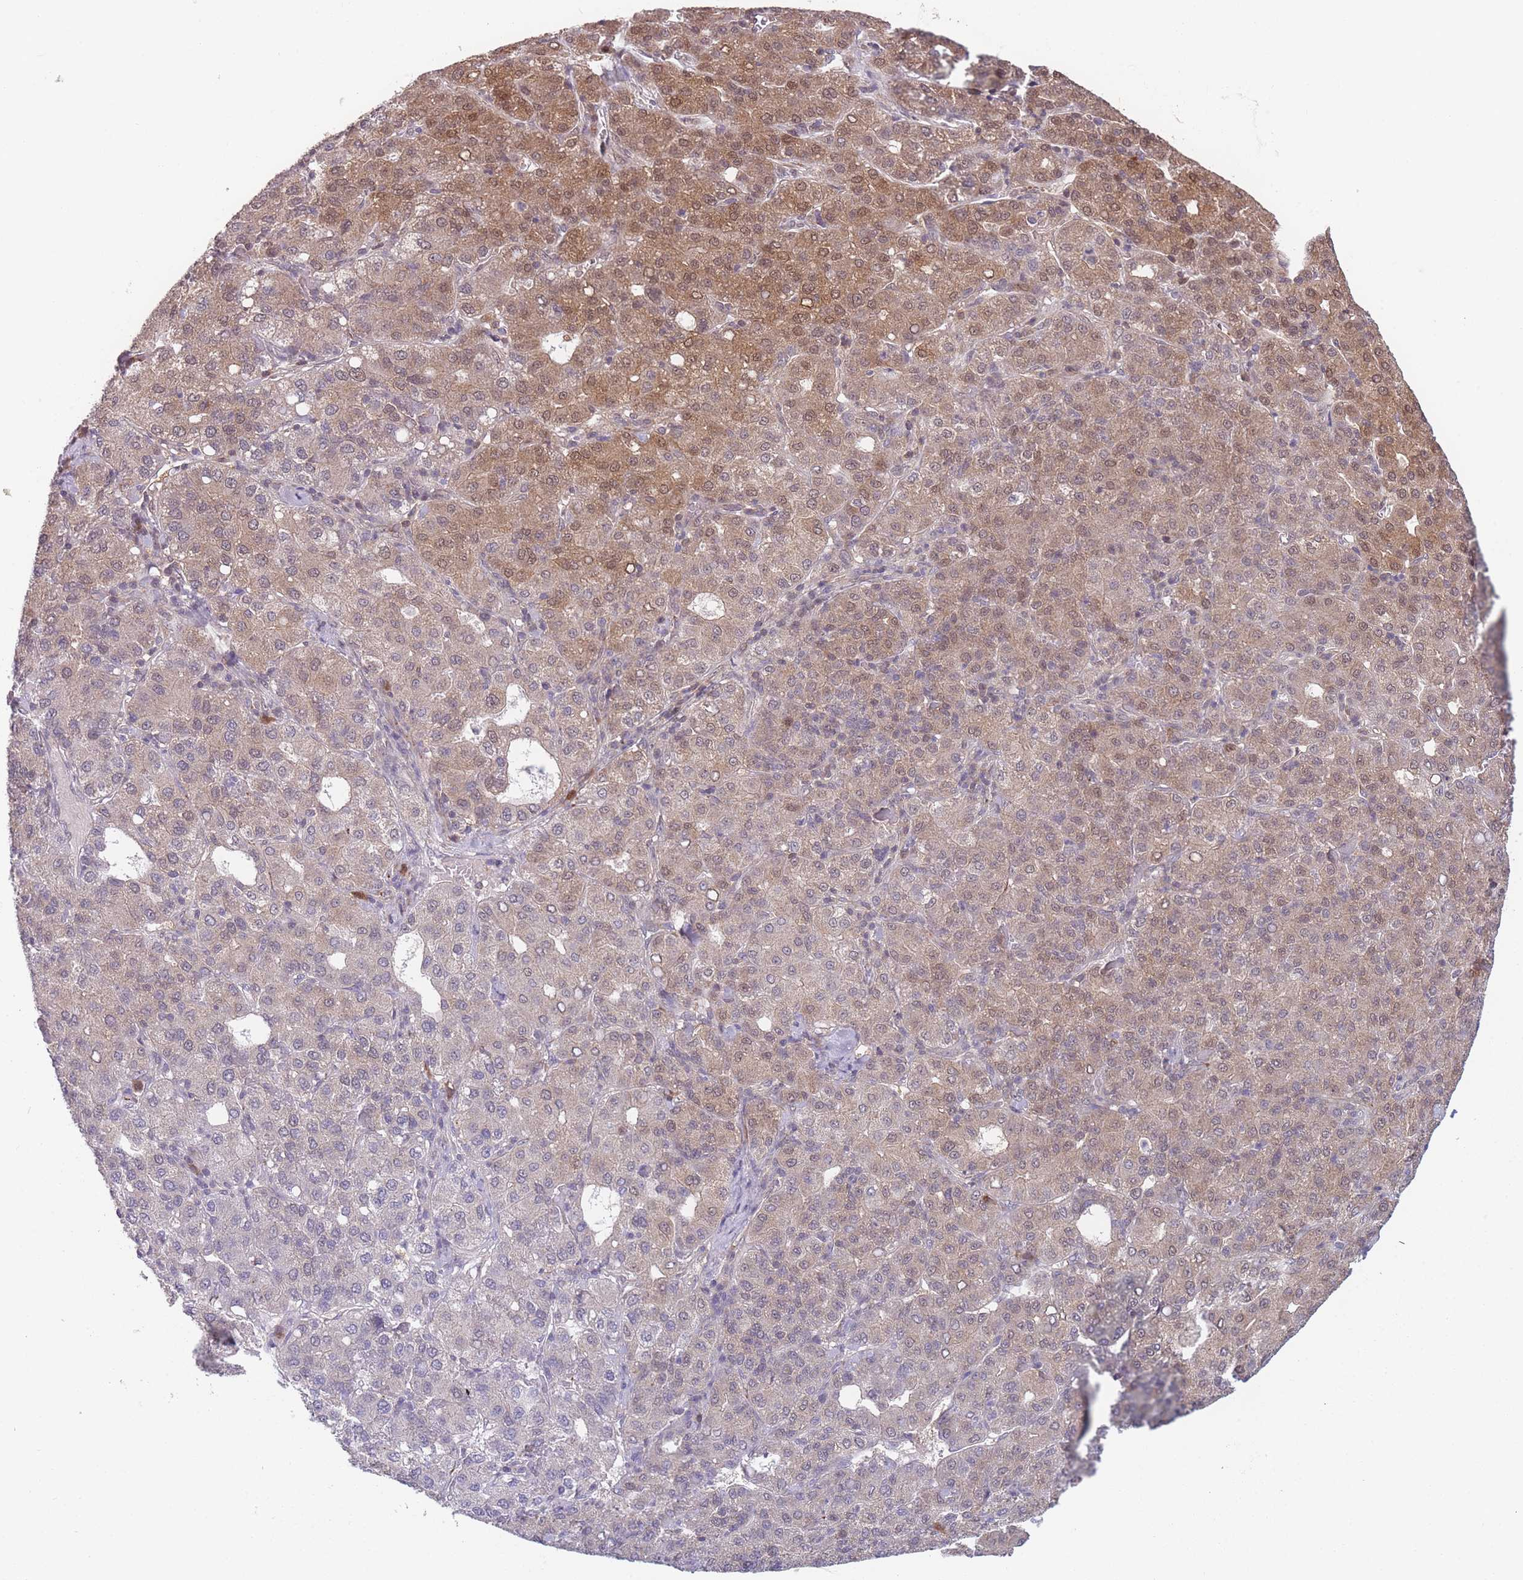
{"staining": {"intensity": "moderate", "quantity": "25%-75%", "location": "cytoplasmic/membranous,nuclear"}, "tissue": "liver cancer", "cell_type": "Tumor cells", "image_type": "cancer", "snomed": [{"axis": "morphology", "description": "Carcinoma, Hepatocellular, NOS"}, {"axis": "topography", "description": "Liver"}], "caption": "Tumor cells display moderate cytoplasmic/membranous and nuclear expression in approximately 25%-75% of cells in liver hepatocellular carcinoma. (brown staining indicates protein expression, while blue staining denotes nuclei).", "gene": "MRI1", "patient": {"sex": "male", "age": 65}}